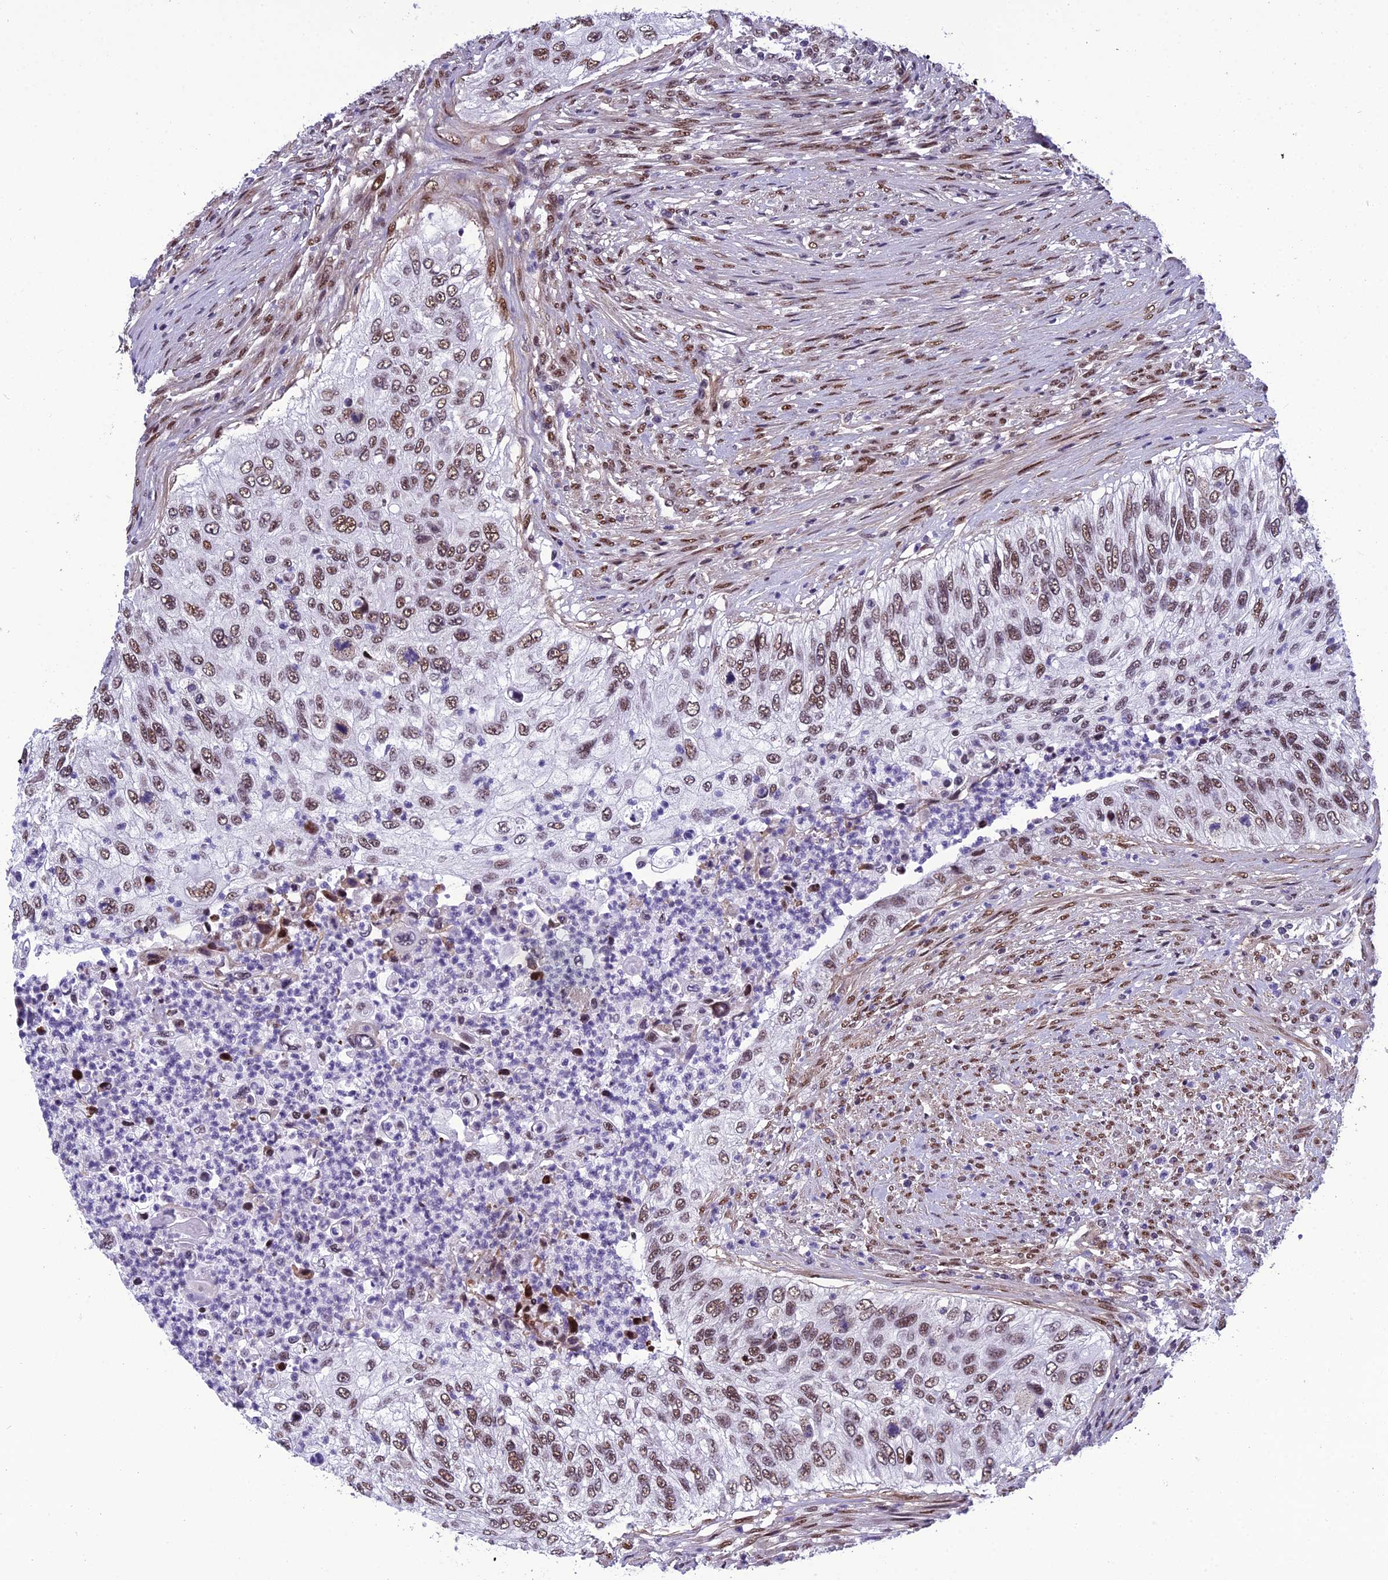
{"staining": {"intensity": "moderate", "quantity": ">75%", "location": "nuclear"}, "tissue": "urothelial cancer", "cell_type": "Tumor cells", "image_type": "cancer", "snomed": [{"axis": "morphology", "description": "Urothelial carcinoma, High grade"}, {"axis": "topography", "description": "Urinary bladder"}], "caption": "The immunohistochemical stain shows moderate nuclear staining in tumor cells of urothelial carcinoma (high-grade) tissue. (brown staining indicates protein expression, while blue staining denotes nuclei).", "gene": "RSRC1", "patient": {"sex": "female", "age": 60}}